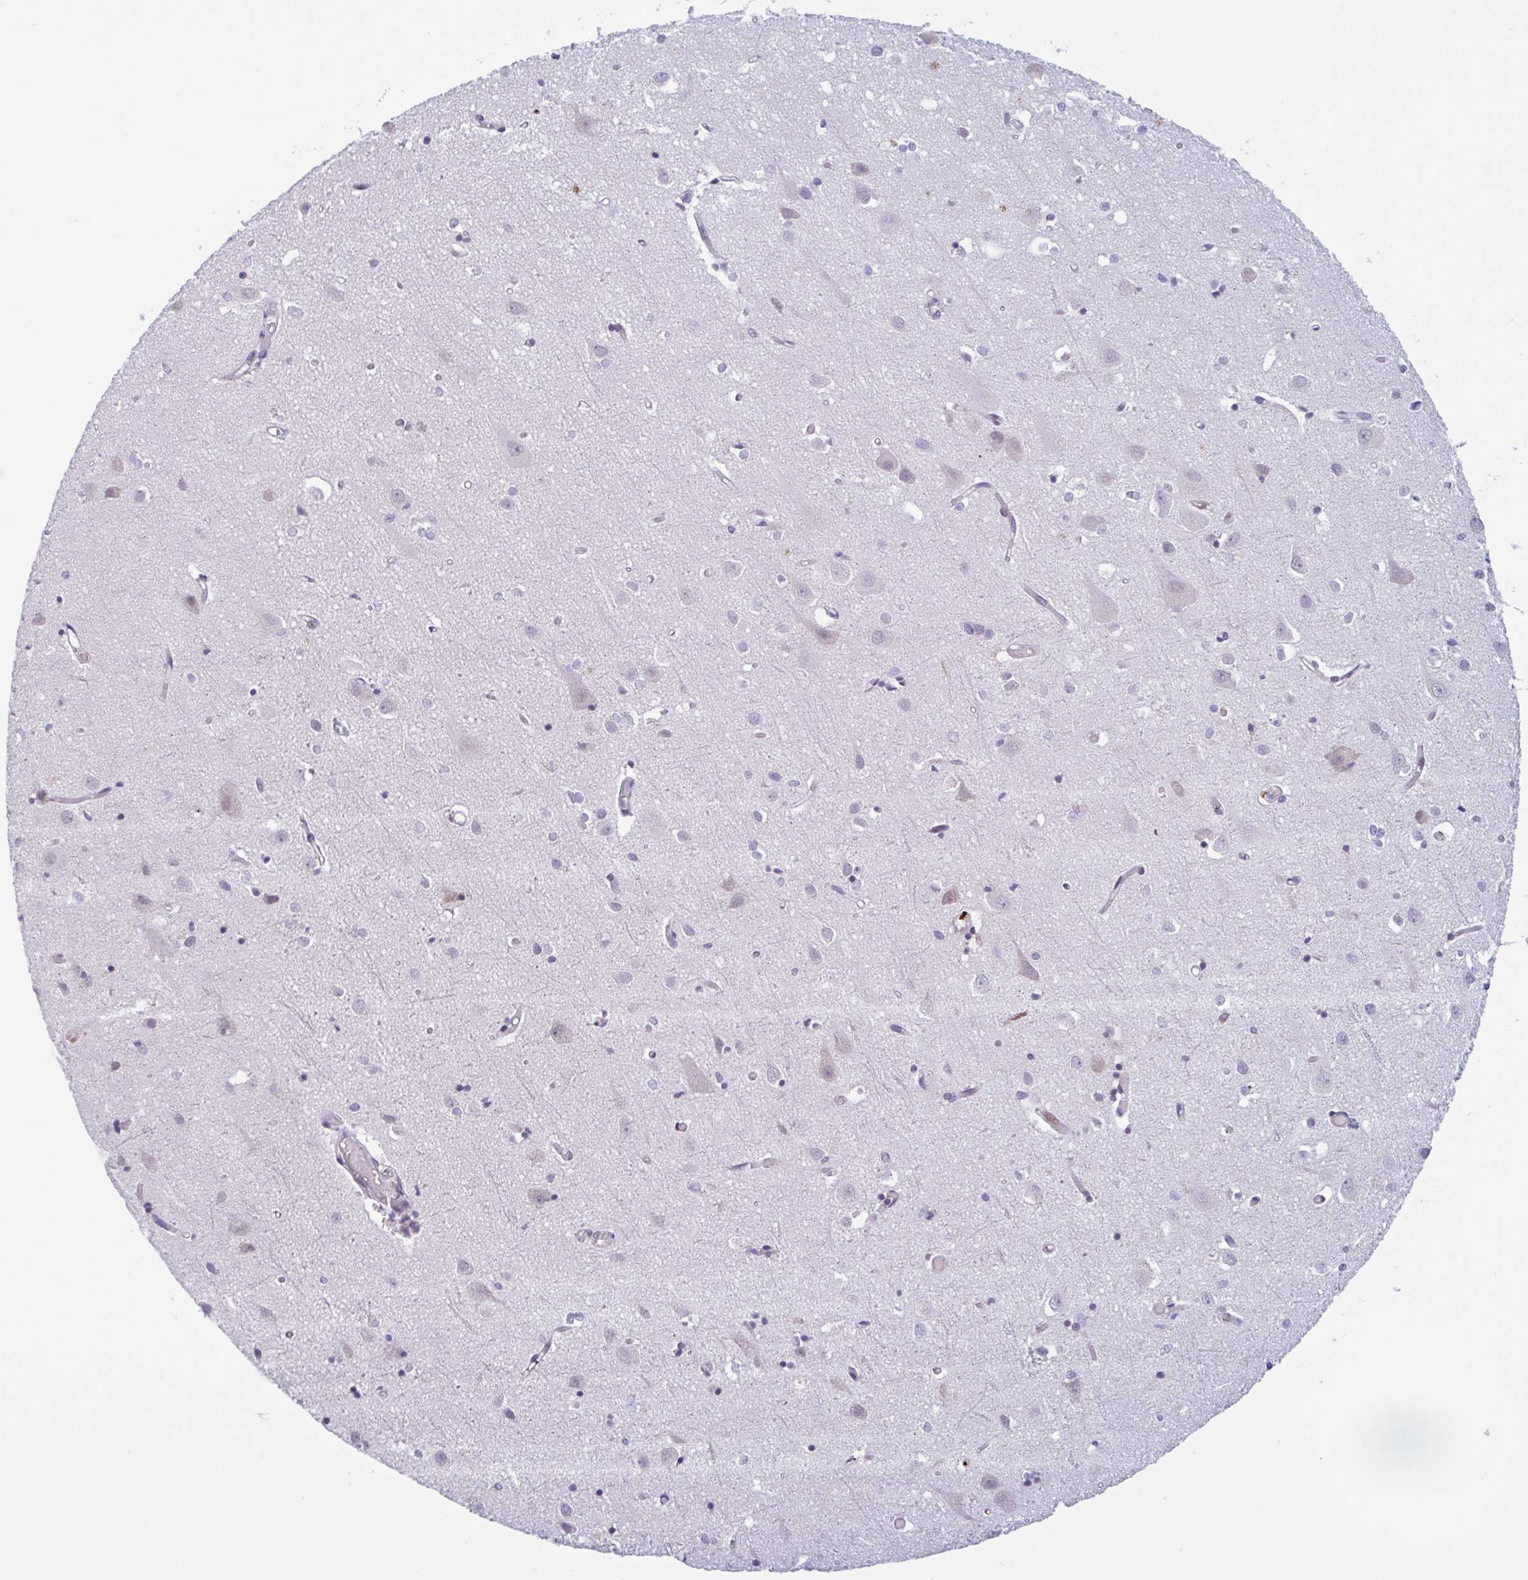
{"staining": {"intensity": "negative", "quantity": "none", "location": "none"}, "tissue": "cerebral cortex", "cell_type": "Endothelial cells", "image_type": "normal", "snomed": [{"axis": "morphology", "description": "Normal tissue, NOS"}, {"axis": "topography", "description": "Cerebral cortex"}], "caption": "The image shows no significant expression in endothelial cells of cerebral cortex. The staining was performed using DAB to visualize the protein expression in brown, while the nuclei were stained in blue with hematoxylin (Magnification: 20x).", "gene": "PLG", "patient": {"sex": "male", "age": 70}}